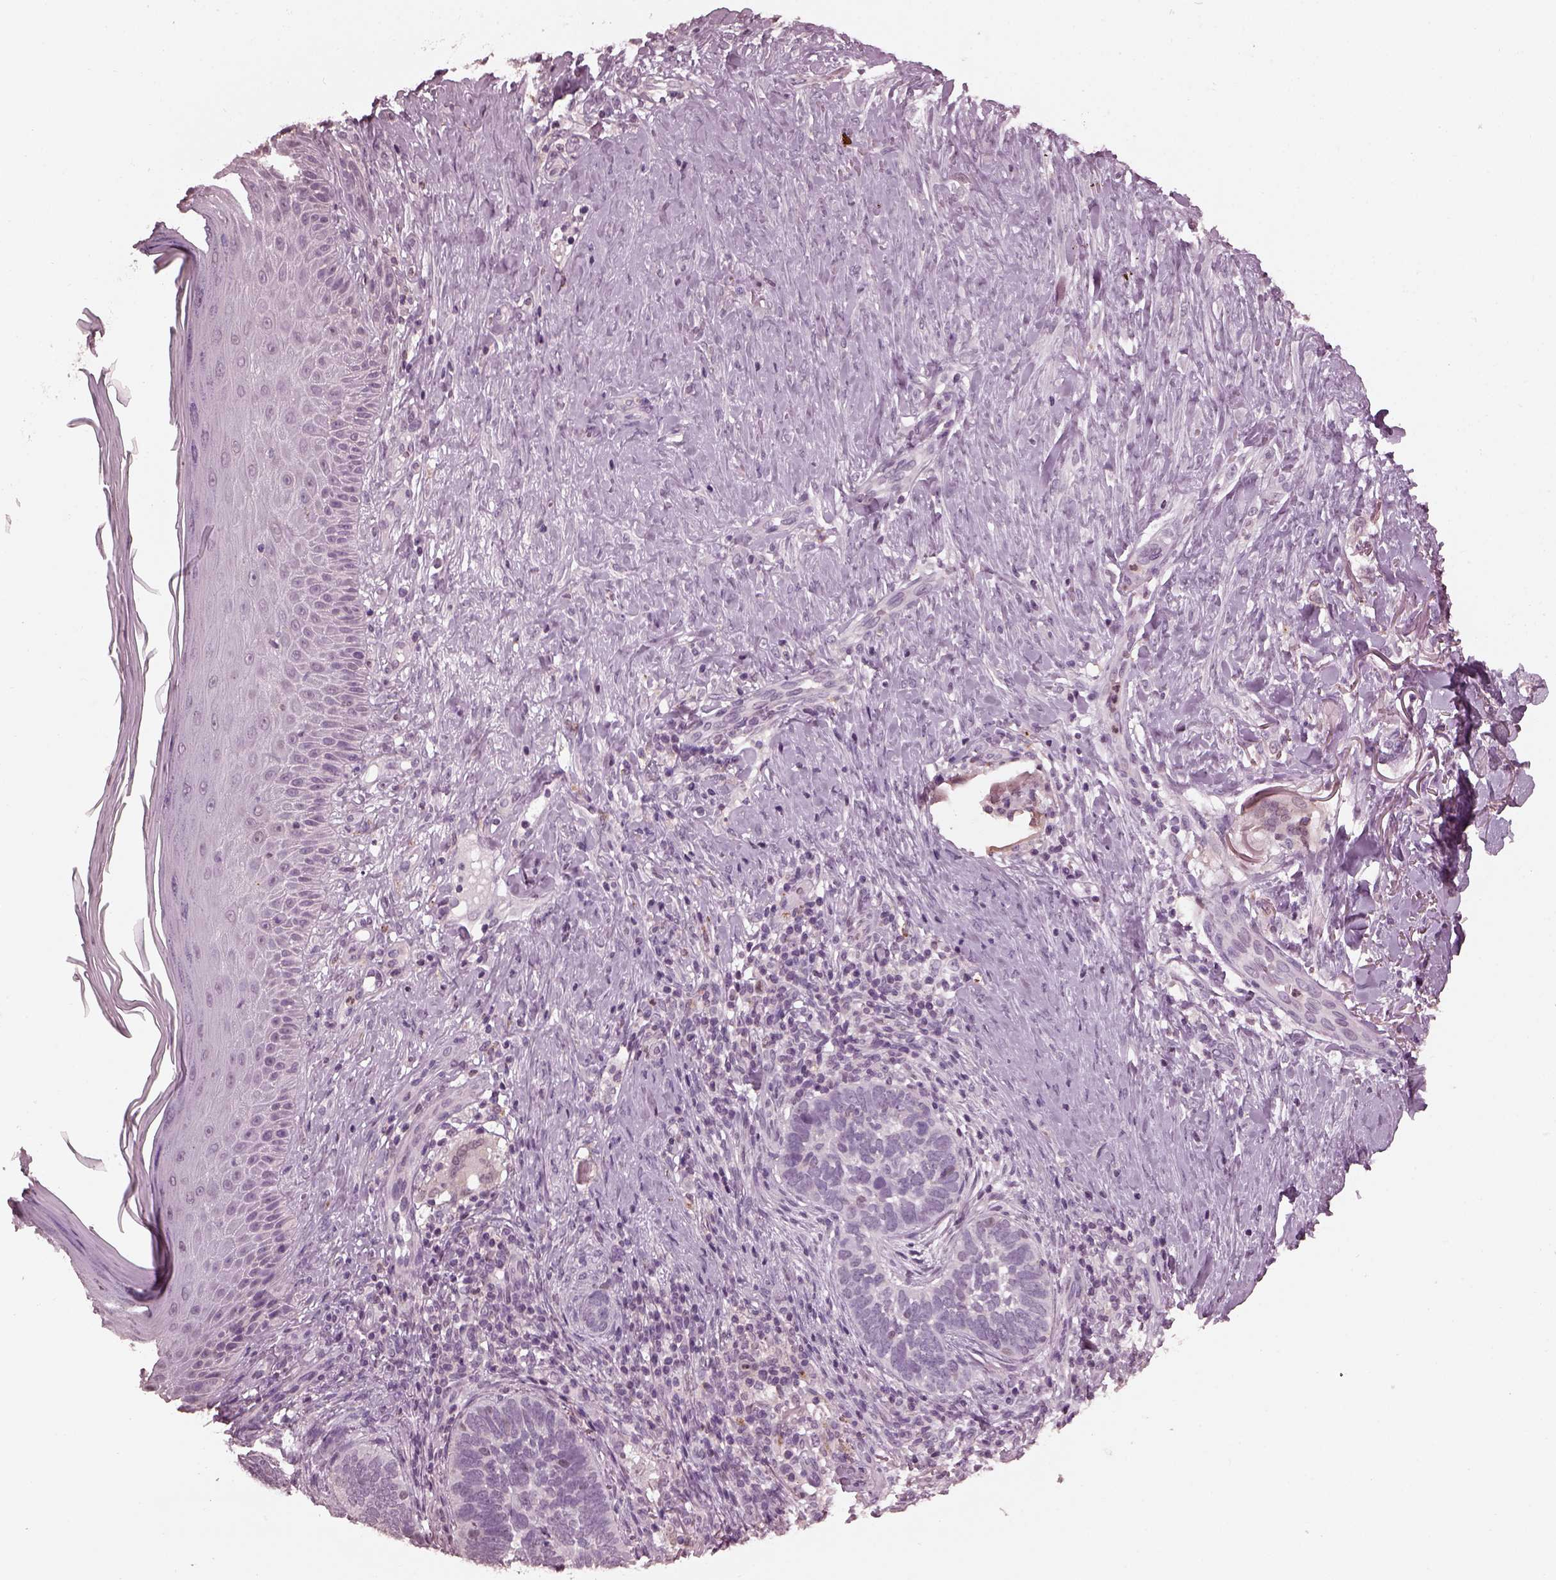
{"staining": {"intensity": "negative", "quantity": "none", "location": "none"}, "tissue": "skin cancer", "cell_type": "Tumor cells", "image_type": "cancer", "snomed": [{"axis": "morphology", "description": "Normal tissue, NOS"}, {"axis": "morphology", "description": "Basal cell carcinoma"}, {"axis": "topography", "description": "Skin"}], "caption": "IHC of human skin cancer demonstrates no expression in tumor cells.", "gene": "TSKS", "patient": {"sex": "male", "age": 46}}